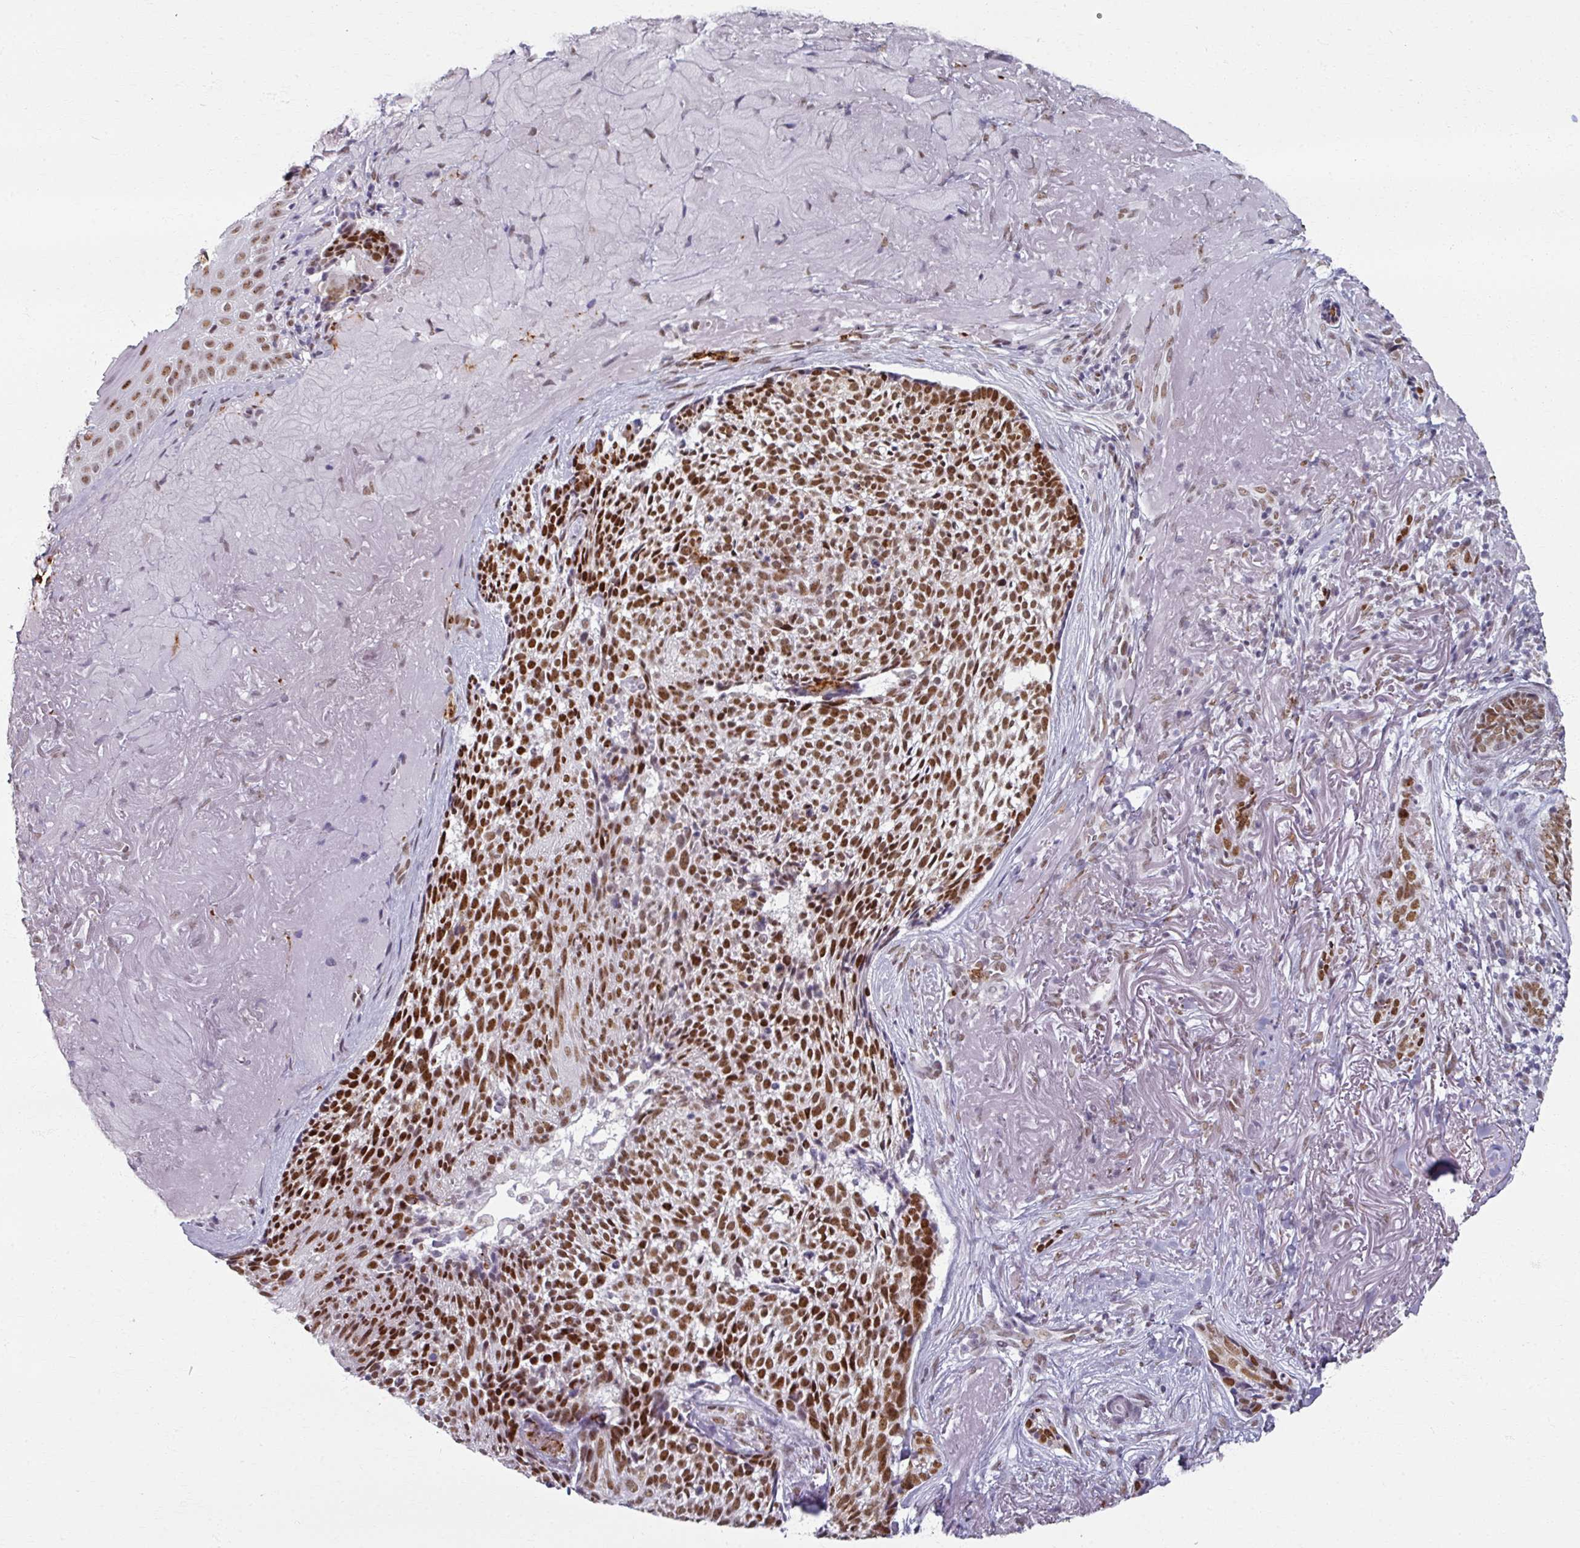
{"staining": {"intensity": "moderate", "quantity": ">75%", "location": "nuclear"}, "tissue": "skin cancer", "cell_type": "Tumor cells", "image_type": "cancer", "snomed": [{"axis": "morphology", "description": "Basal cell carcinoma"}, {"axis": "topography", "description": "Skin"}, {"axis": "topography", "description": "Skin of face"}], "caption": "IHC of basal cell carcinoma (skin) exhibits medium levels of moderate nuclear positivity in about >75% of tumor cells.", "gene": "RIPOR3", "patient": {"sex": "female", "age": 95}}